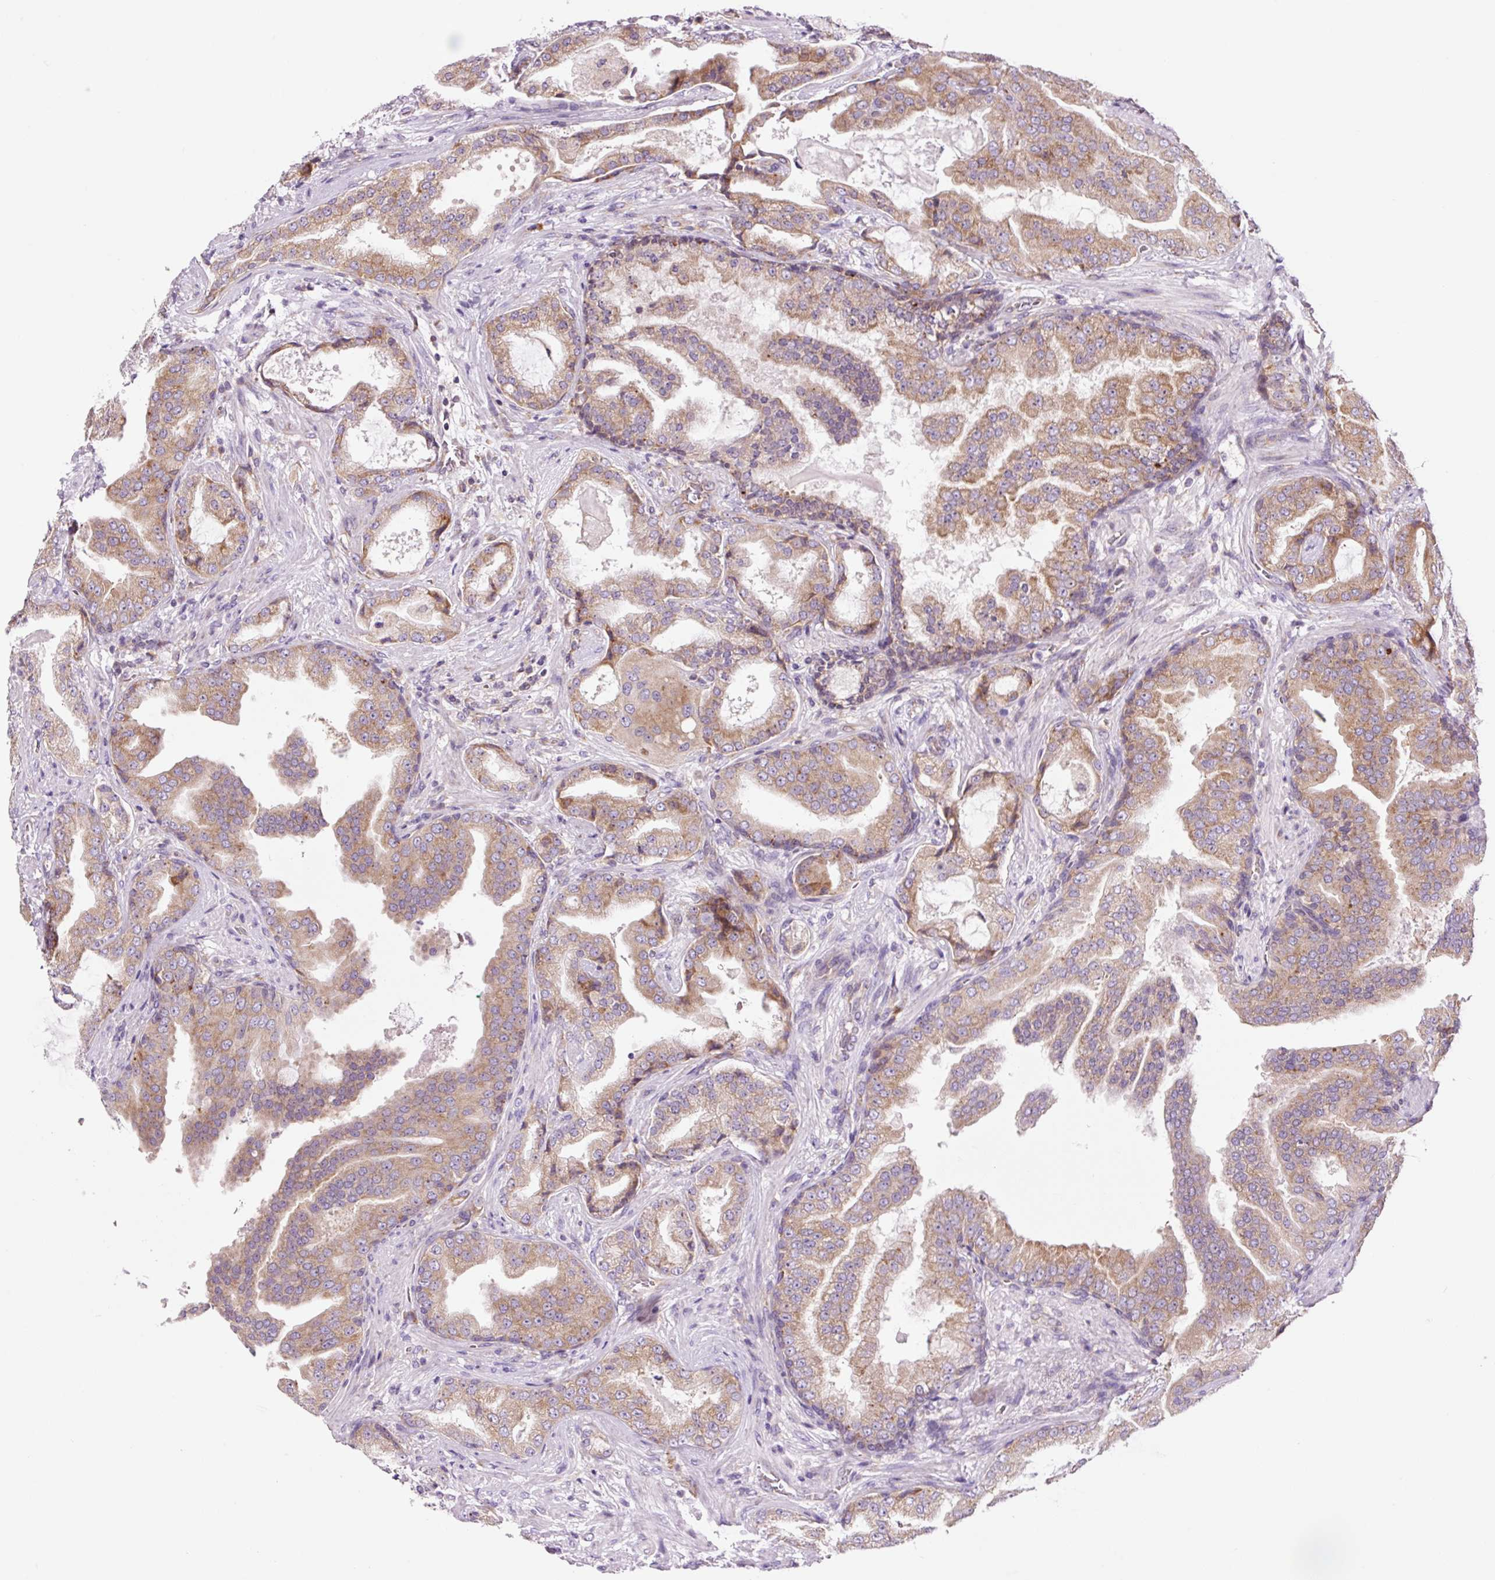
{"staining": {"intensity": "moderate", "quantity": ">75%", "location": "cytoplasmic/membranous"}, "tissue": "prostate cancer", "cell_type": "Tumor cells", "image_type": "cancer", "snomed": [{"axis": "morphology", "description": "Adenocarcinoma, High grade"}, {"axis": "topography", "description": "Prostate"}], "caption": "This is an image of IHC staining of prostate cancer, which shows moderate expression in the cytoplasmic/membranous of tumor cells.", "gene": "RPL41", "patient": {"sex": "male", "age": 68}}